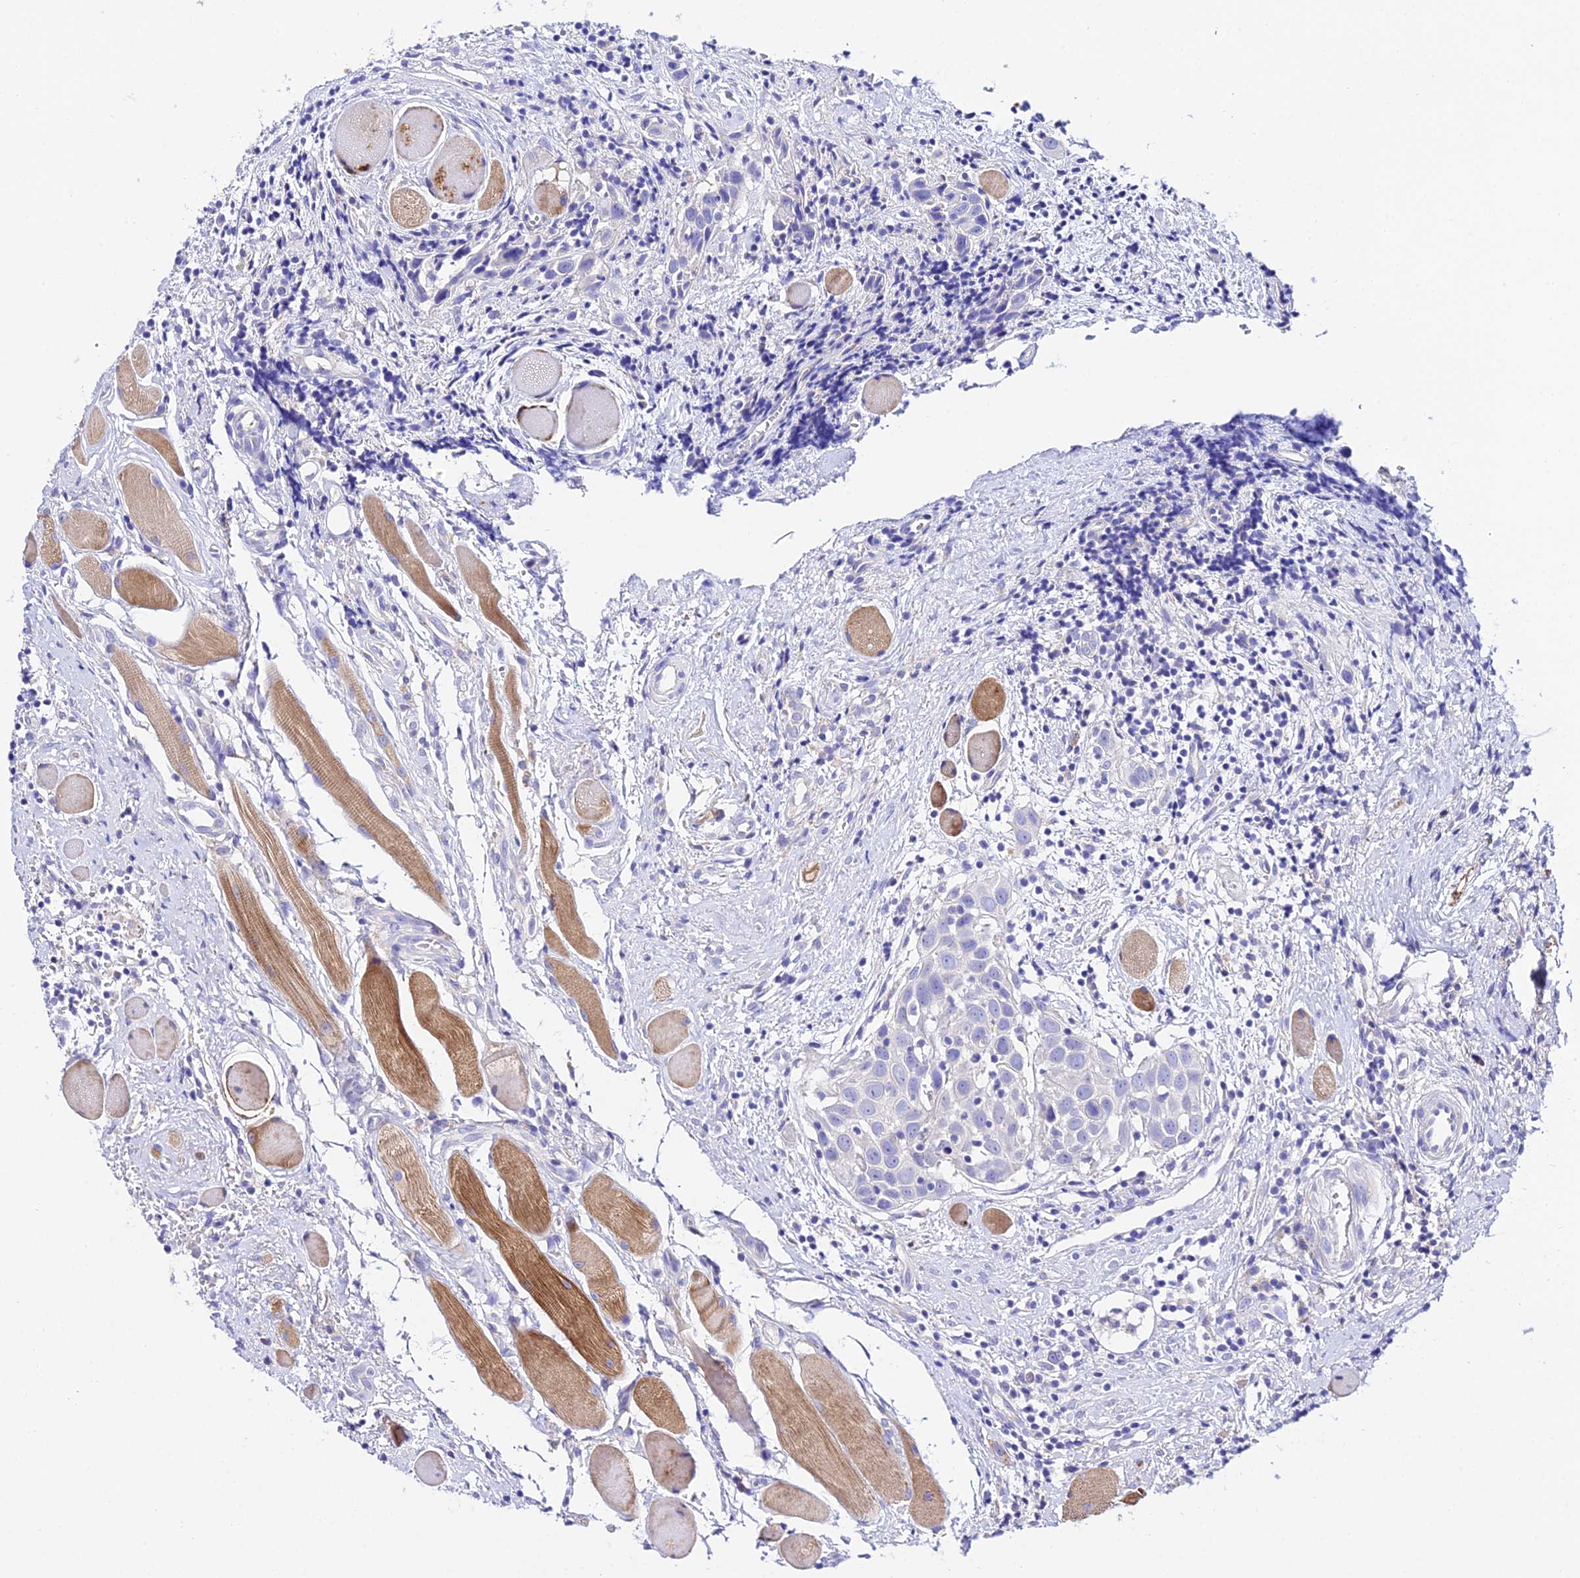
{"staining": {"intensity": "negative", "quantity": "none", "location": "none"}, "tissue": "head and neck cancer", "cell_type": "Tumor cells", "image_type": "cancer", "snomed": [{"axis": "morphology", "description": "Squamous cell carcinoma, NOS"}, {"axis": "topography", "description": "Oral tissue"}, {"axis": "topography", "description": "Head-Neck"}], "caption": "Tumor cells show no significant protein positivity in head and neck cancer.", "gene": "TMEM117", "patient": {"sex": "female", "age": 50}}